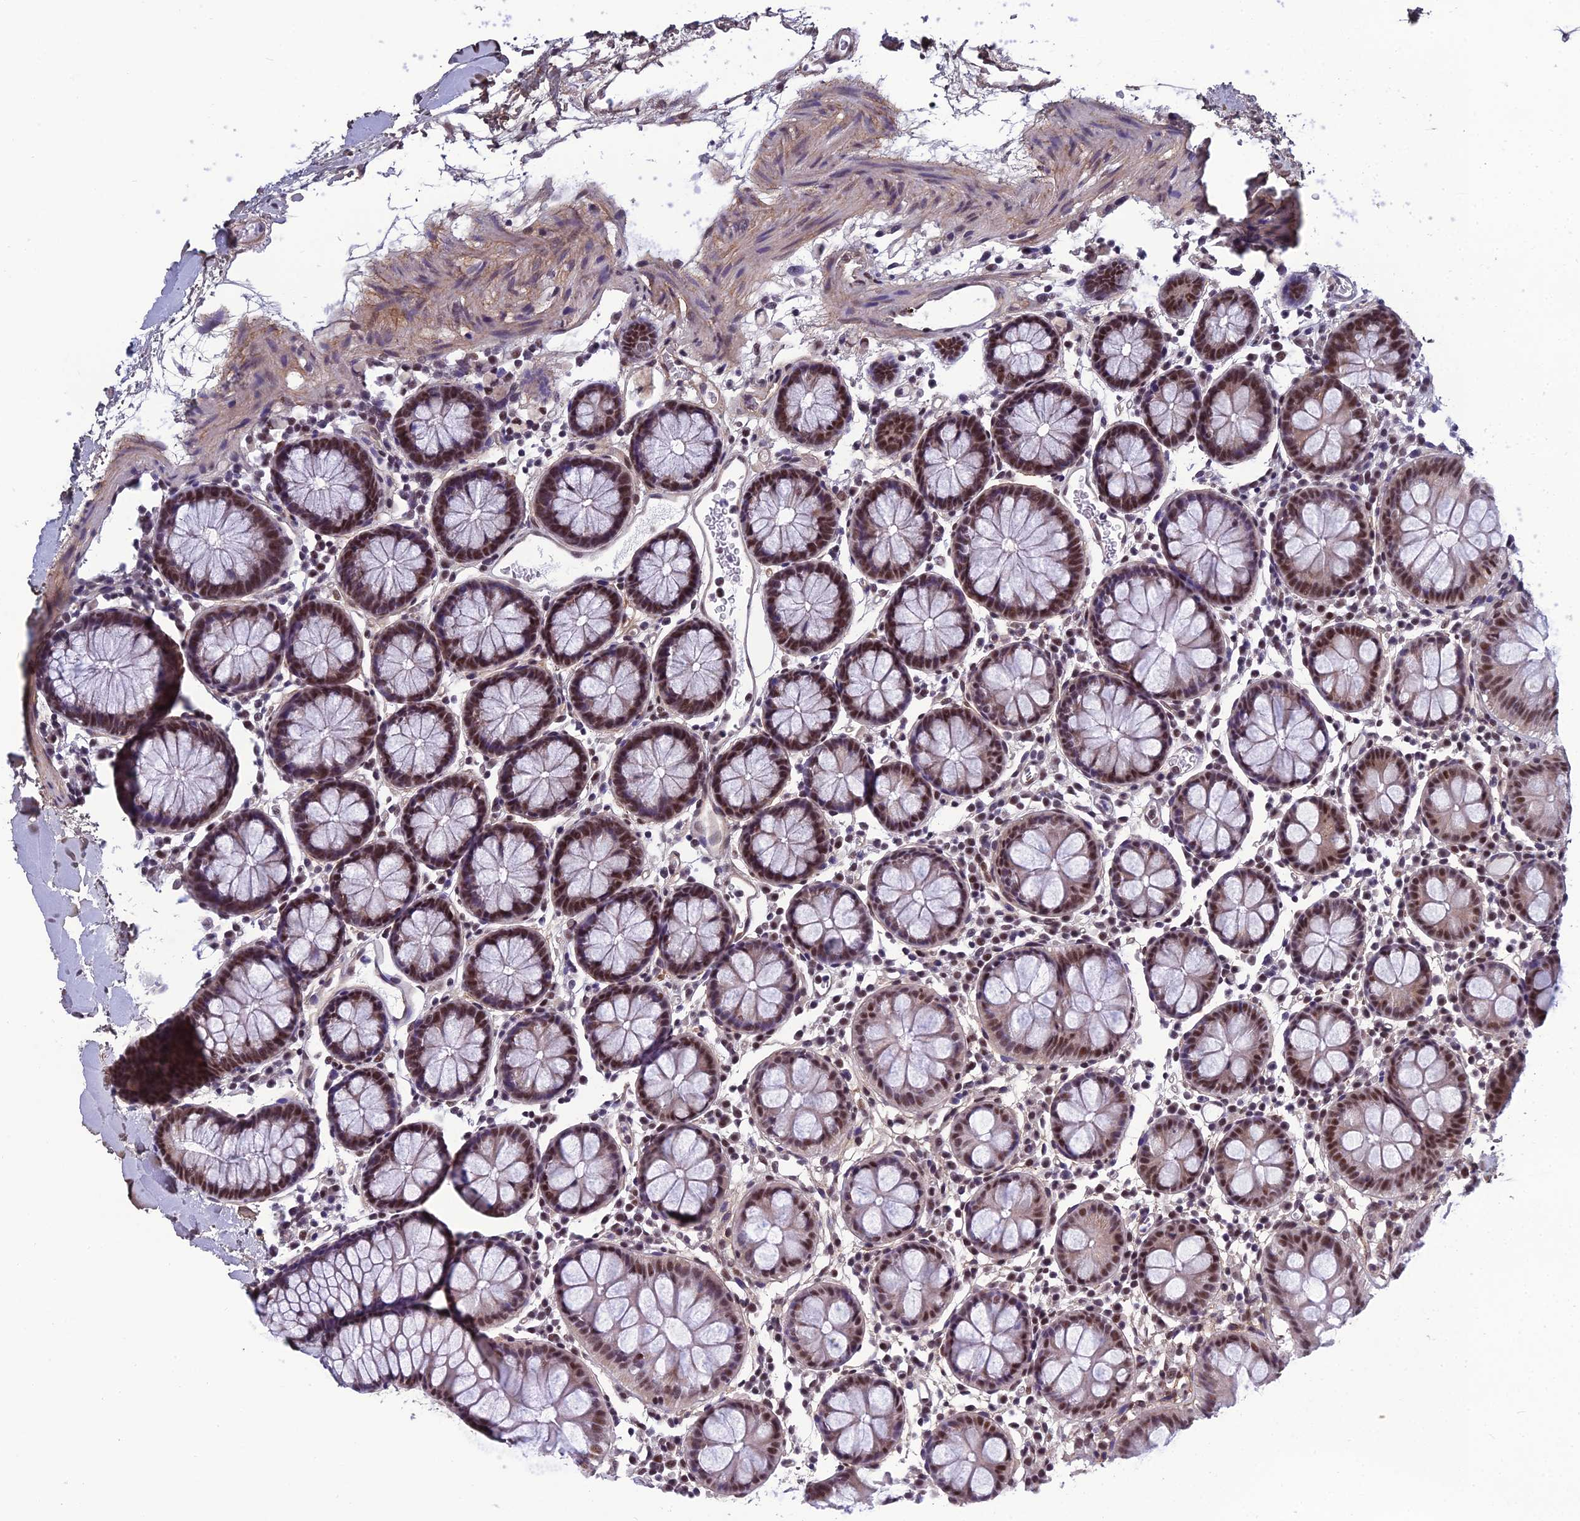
{"staining": {"intensity": "moderate", "quantity": ">75%", "location": "nuclear"}, "tissue": "colon", "cell_type": "Glandular cells", "image_type": "normal", "snomed": [{"axis": "morphology", "description": "Normal tissue, NOS"}, {"axis": "topography", "description": "Colon"}], "caption": "This histopathology image displays immunohistochemistry staining of benign human colon, with medium moderate nuclear staining in about >75% of glandular cells.", "gene": "RSRC1", "patient": {"sex": "male", "age": 75}}